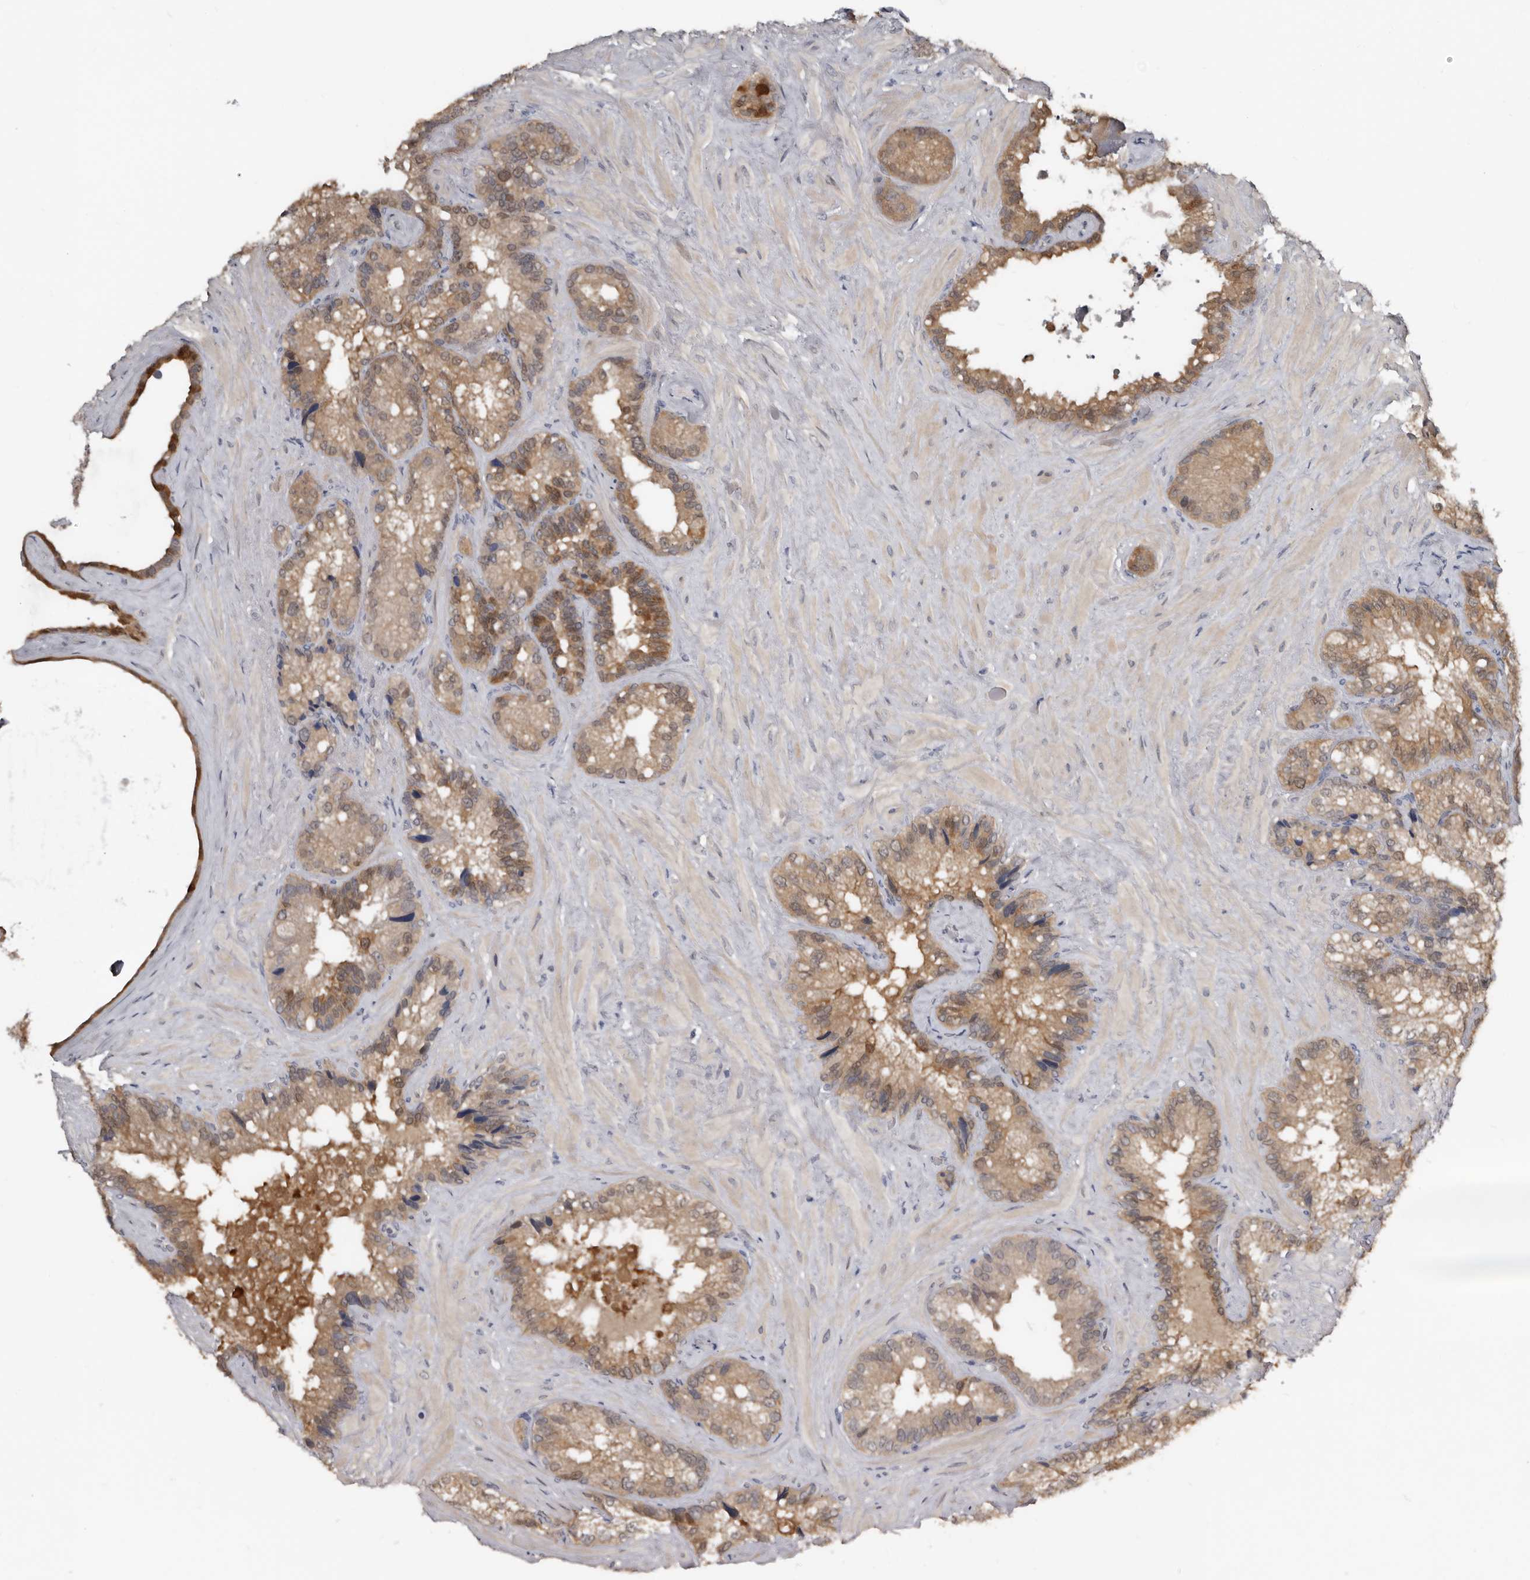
{"staining": {"intensity": "moderate", "quantity": ">75%", "location": "cytoplasmic/membranous,nuclear"}, "tissue": "seminal vesicle", "cell_type": "Glandular cells", "image_type": "normal", "snomed": [{"axis": "morphology", "description": "Normal tissue, NOS"}, {"axis": "topography", "description": "Prostate"}, {"axis": "topography", "description": "Seminal veicle"}], "caption": "High-power microscopy captured an IHC histopathology image of unremarkable seminal vesicle, revealing moderate cytoplasmic/membranous,nuclear expression in approximately >75% of glandular cells.", "gene": "RBKS", "patient": {"sex": "male", "age": 68}}